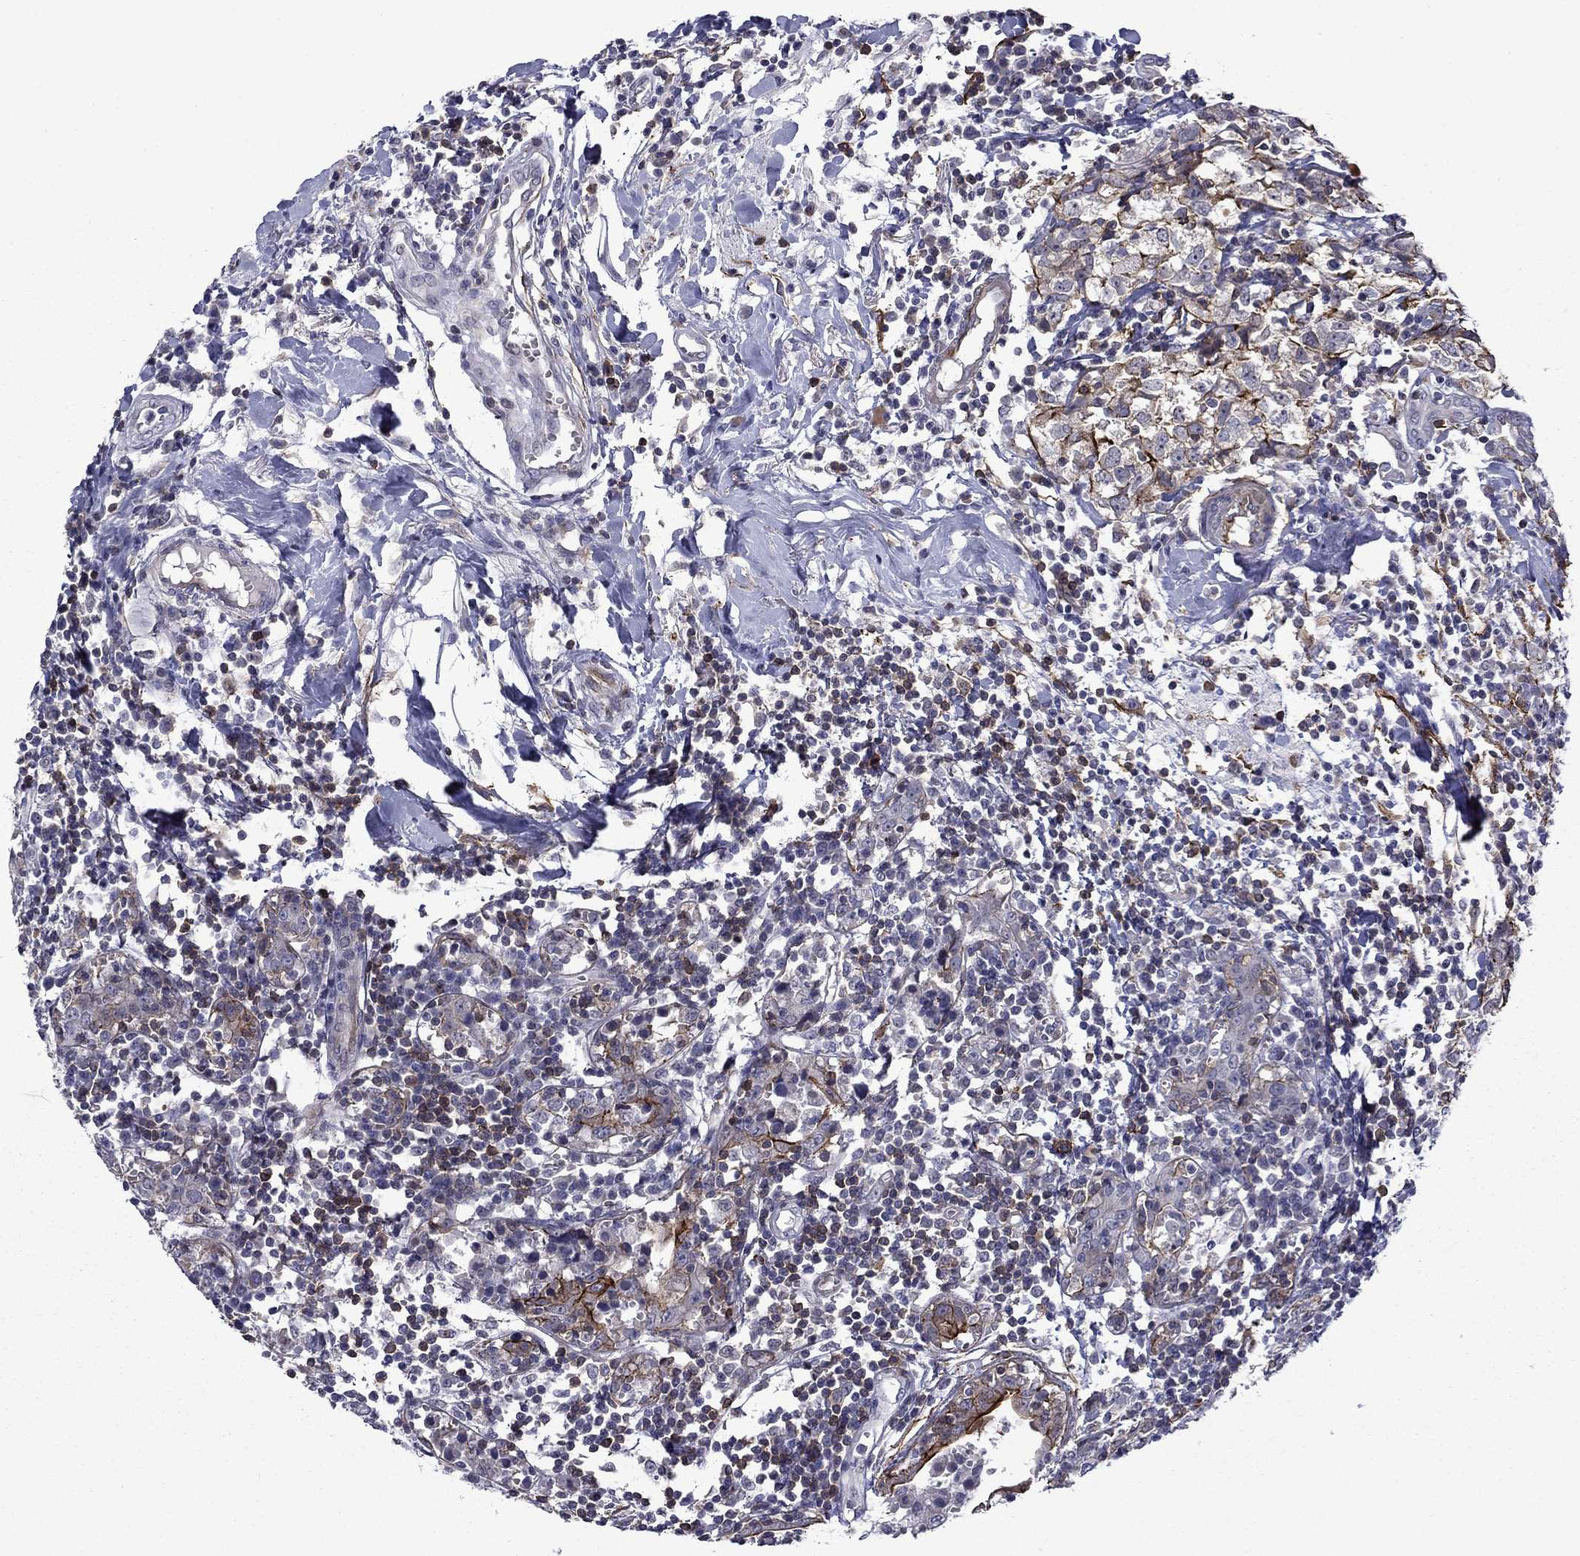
{"staining": {"intensity": "strong", "quantity": "25%-75%", "location": "cytoplasmic/membranous"}, "tissue": "breast cancer", "cell_type": "Tumor cells", "image_type": "cancer", "snomed": [{"axis": "morphology", "description": "Duct carcinoma"}, {"axis": "topography", "description": "Breast"}], "caption": "Breast cancer (infiltrating ductal carcinoma) stained with a protein marker reveals strong staining in tumor cells.", "gene": "LMO7", "patient": {"sex": "female", "age": 30}}